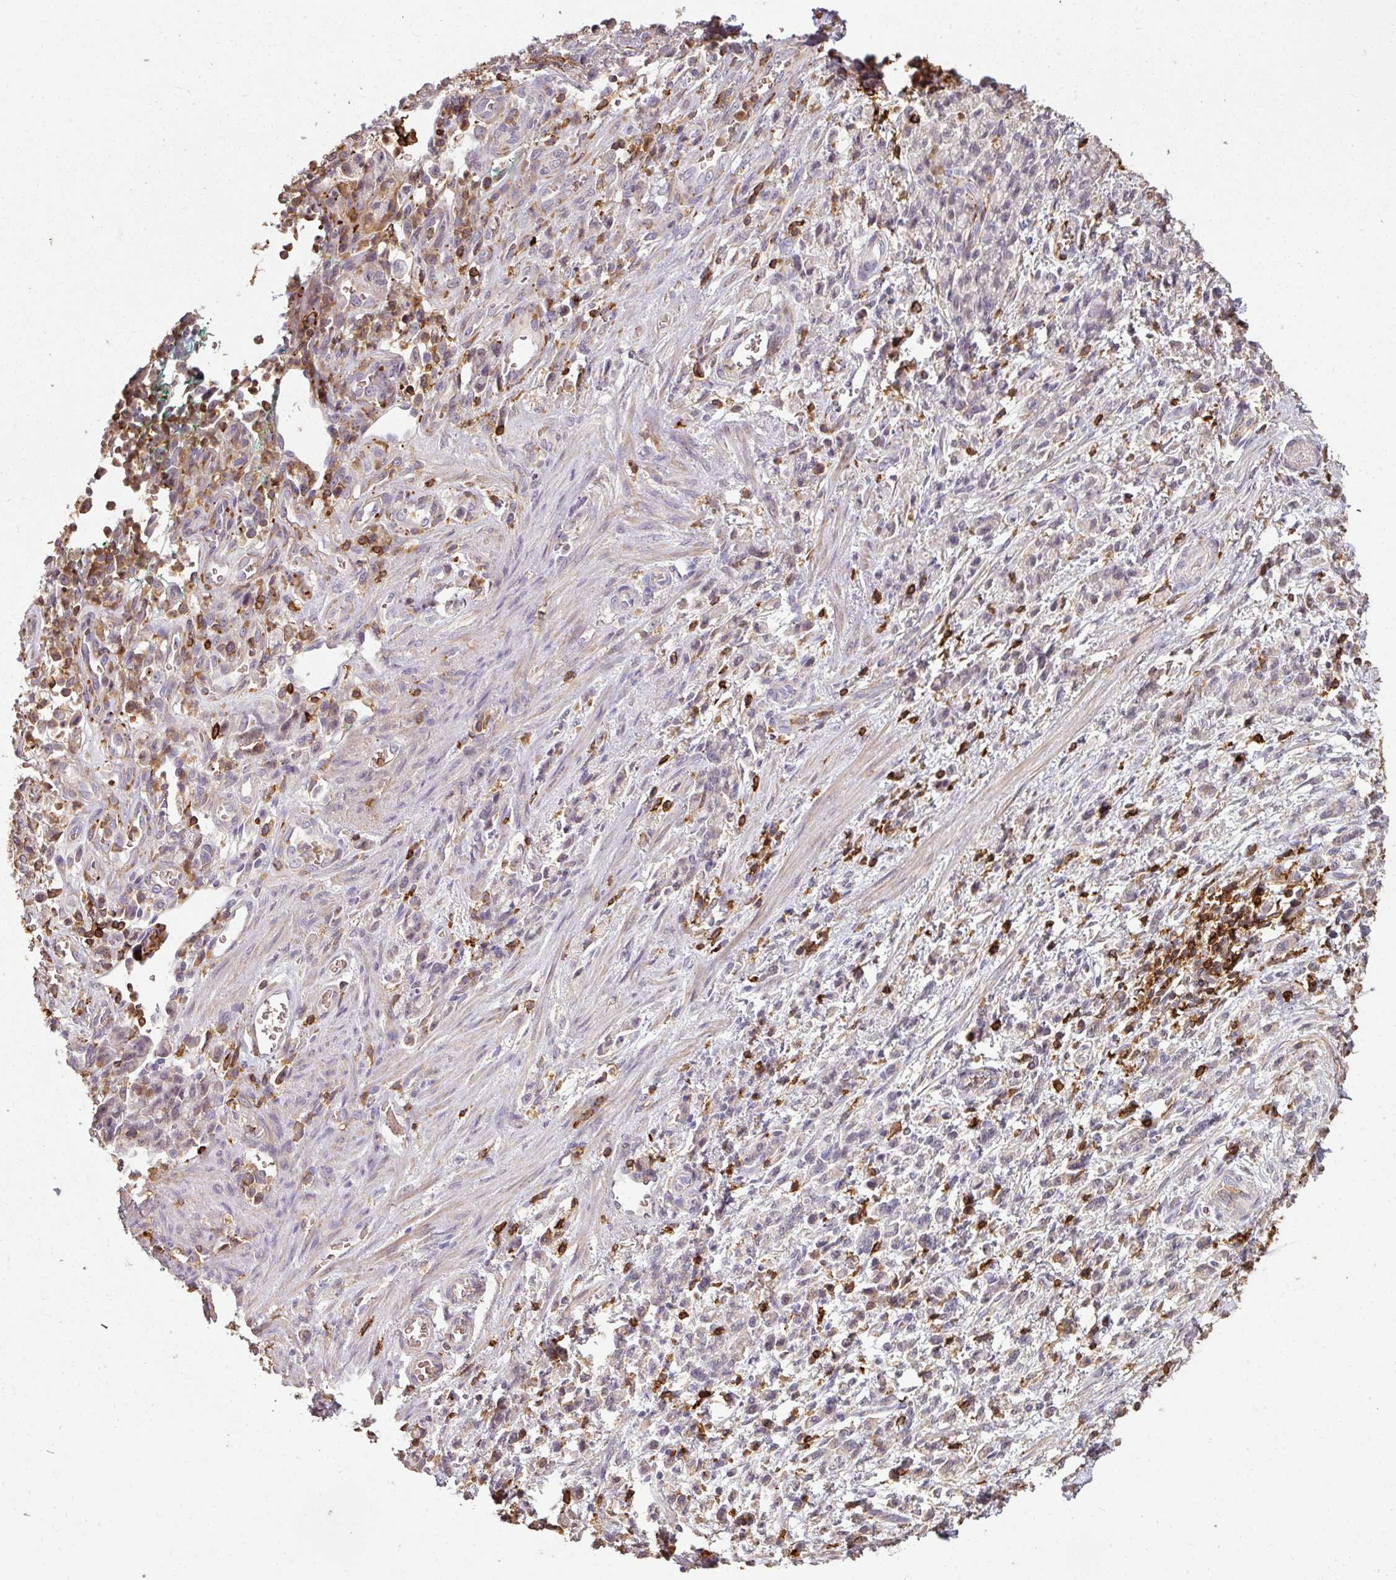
{"staining": {"intensity": "negative", "quantity": "none", "location": "none"}, "tissue": "stomach cancer", "cell_type": "Tumor cells", "image_type": "cancer", "snomed": [{"axis": "morphology", "description": "Adenocarcinoma, NOS"}, {"axis": "topography", "description": "Stomach"}], "caption": "The image reveals no significant expression in tumor cells of stomach cancer (adenocarcinoma). (DAB immunohistochemistry visualized using brightfield microscopy, high magnification).", "gene": "OLFML2B", "patient": {"sex": "male", "age": 77}}